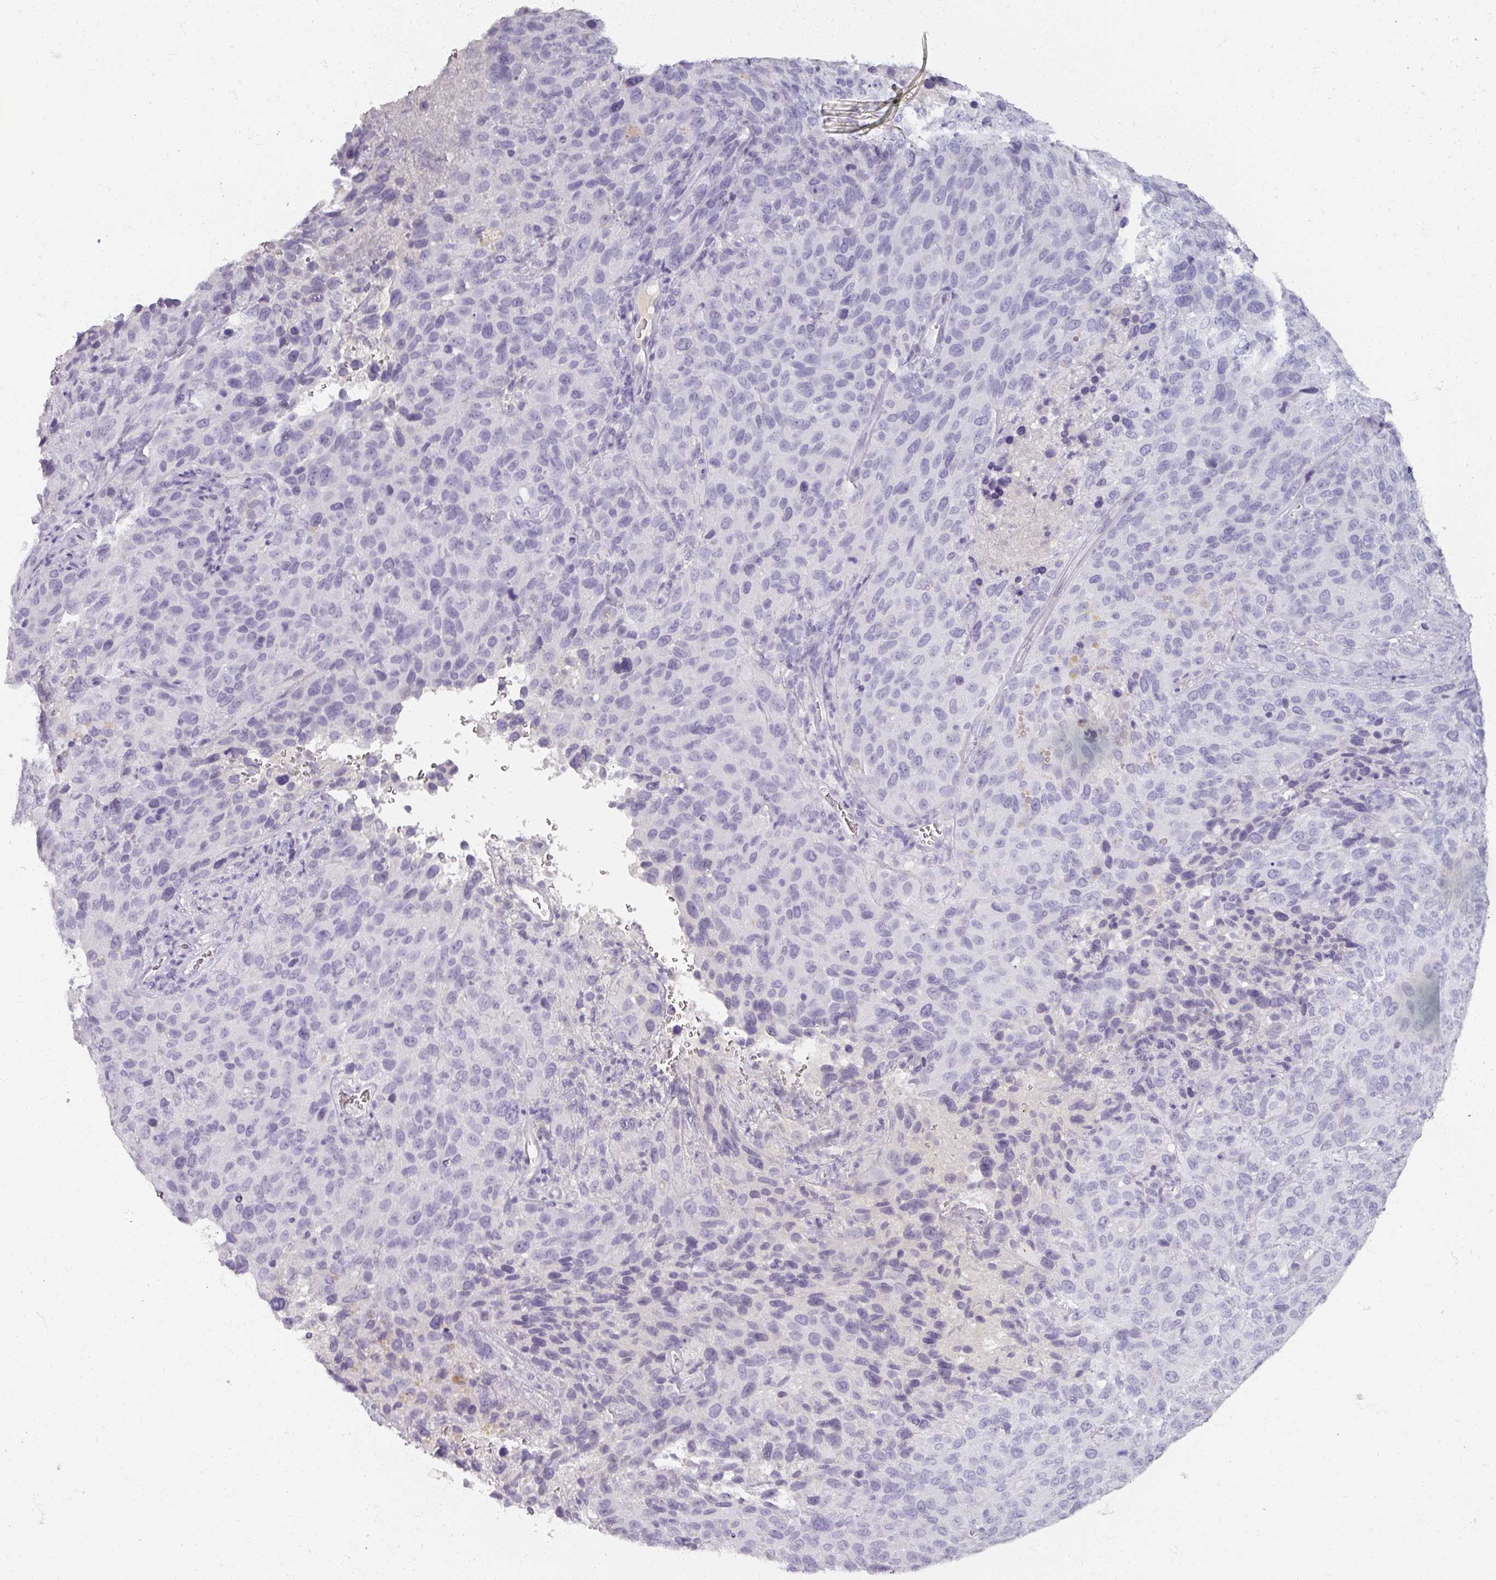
{"staining": {"intensity": "negative", "quantity": "none", "location": "none"}, "tissue": "cervical cancer", "cell_type": "Tumor cells", "image_type": "cancer", "snomed": [{"axis": "morphology", "description": "Squamous cell carcinoma, NOS"}, {"axis": "topography", "description": "Cervix"}], "caption": "IHC micrograph of human cervical cancer (squamous cell carcinoma) stained for a protein (brown), which displays no staining in tumor cells. (IHC, brightfield microscopy, high magnification).", "gene": "REG3G", "patient": {"sex": "female", "age": 51}}